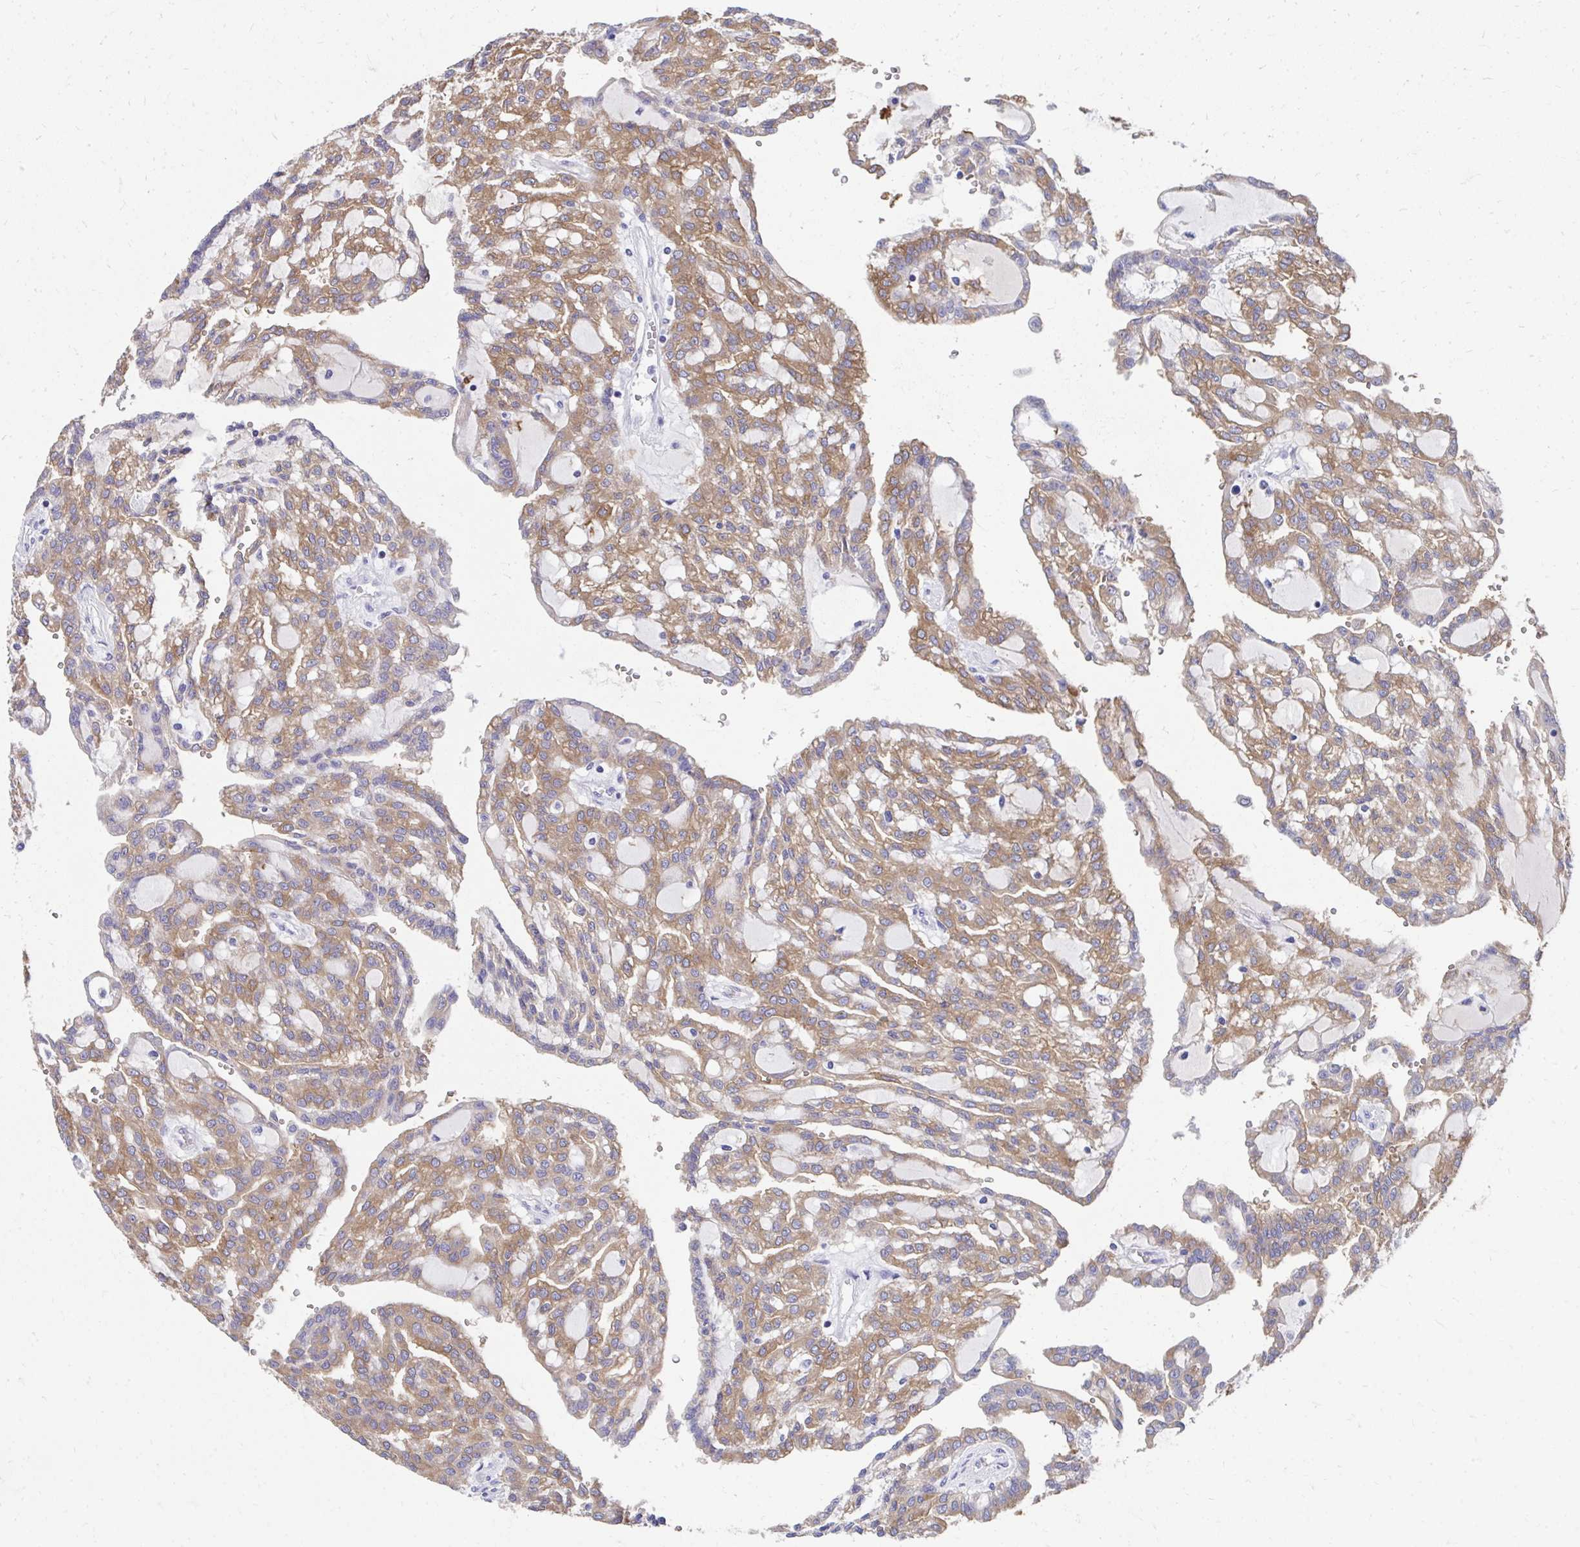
{"staining": {"intensity": "moderate", "quantity": ">75%", "location": "cytoplasmic/membranous"}, "tissue": "renal cancer", "cell_type": "Tumor cells", "image_type": "cancer", "snomed": [{"axis": "morphology", "description": "Adenocarcinoma, NOS"}, {"axis": "topography", "description": "Kidney"}], "caption": "IHC of human renal cancer shows medium levels of moderate cytoplasmic/membranous staining in about >75% of tumor cells.", "gene": "HGD", "patient": {"sex": "male", "age": 63}}